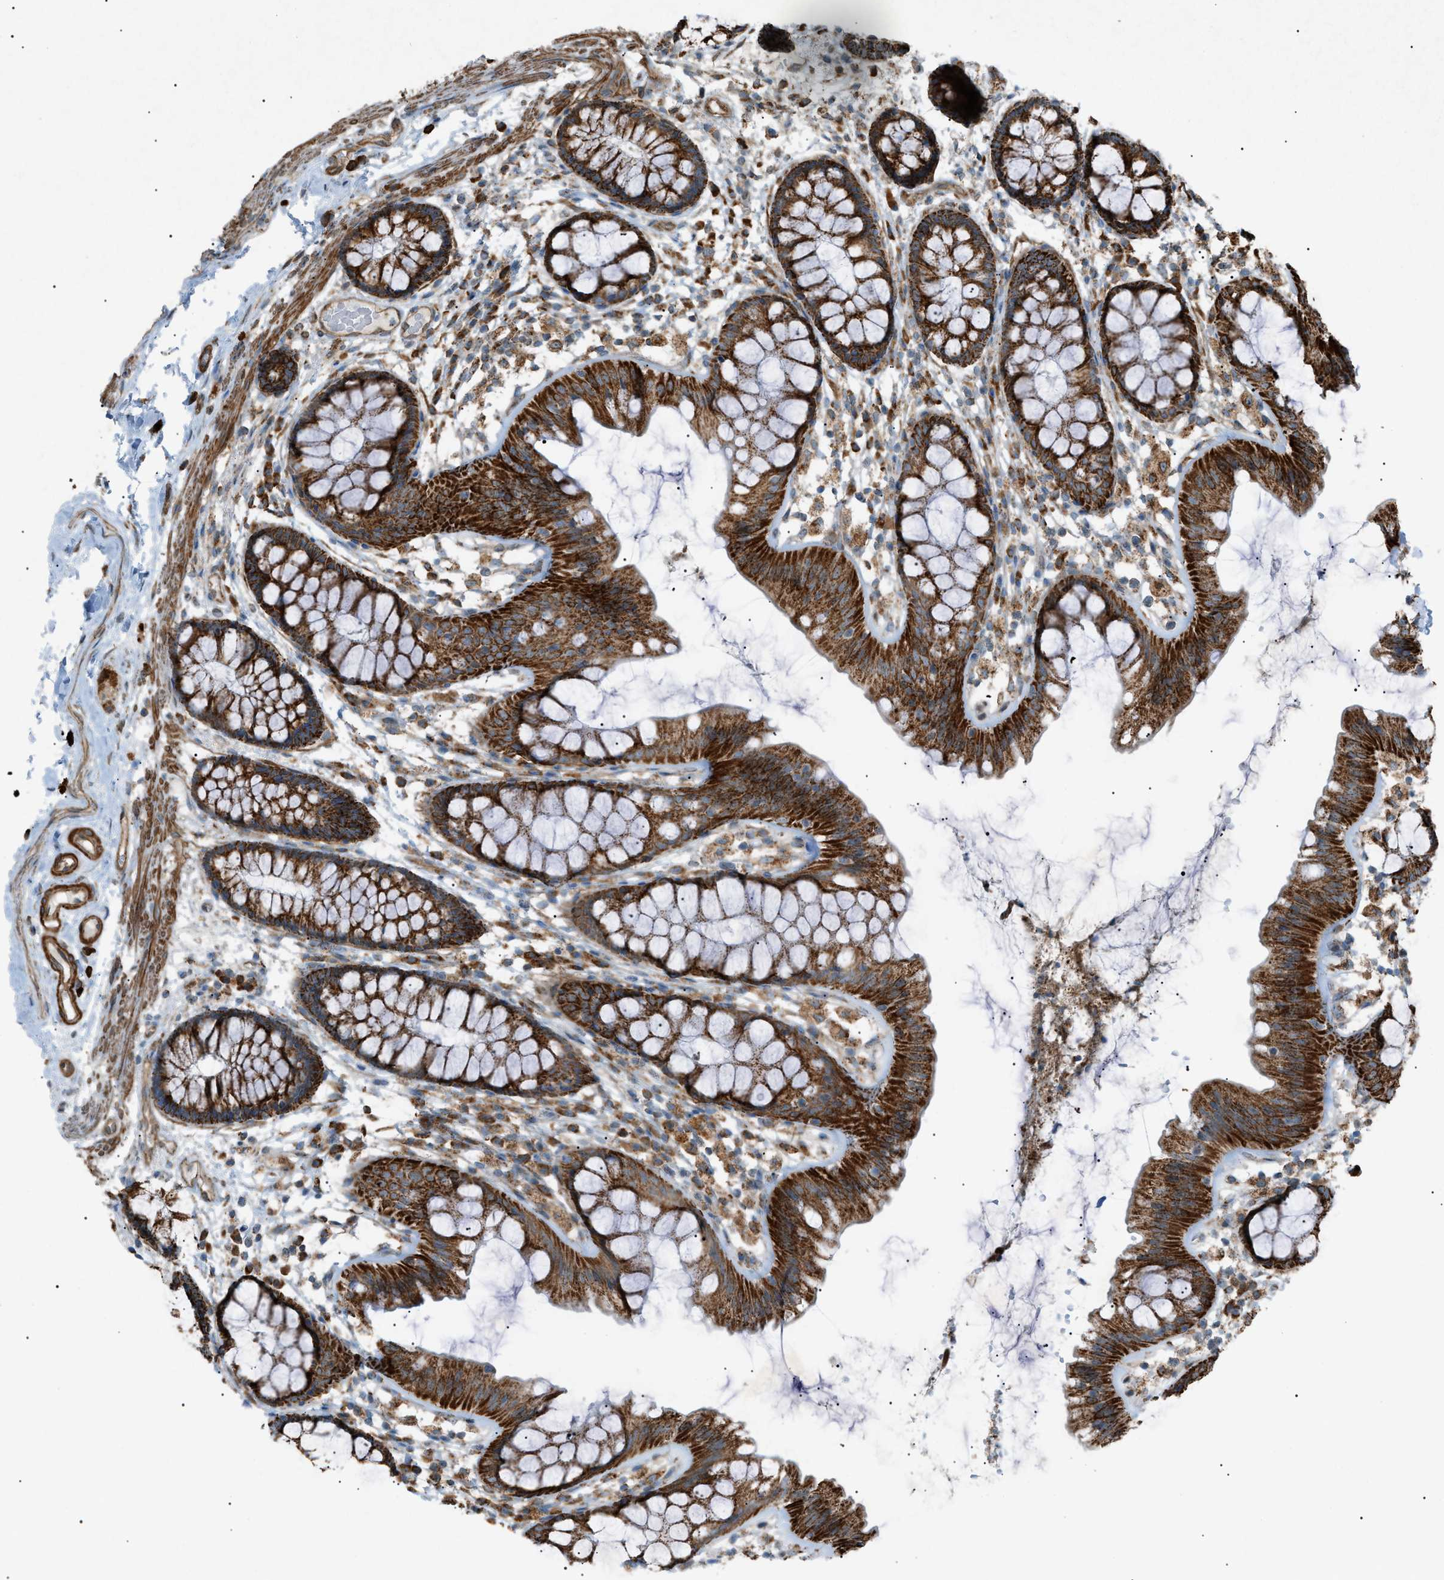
{"staining": {"intensity": "moderate", "quantity": ">75%", "location": "cytoplasmic/membranous"}, "tissue": "colon", "cell_type": "Endothelial cells", "image_type": "normal", "snomed": [{"axis": "morphology", "description": "Normal tissue, NOS"}, {"axis": "topography", "description": "Colon"}], "caption": "The image demonstrates staining of normal colon, revealing moderate cytoplasmic/membranous protein positivity (brown color) within endothelial cells. Ihc stains the protein of interest in brown and the nuclei are stained blue.", "gene": "C1GALT1C1", "patient": {"sex": "female", "age": 56}}